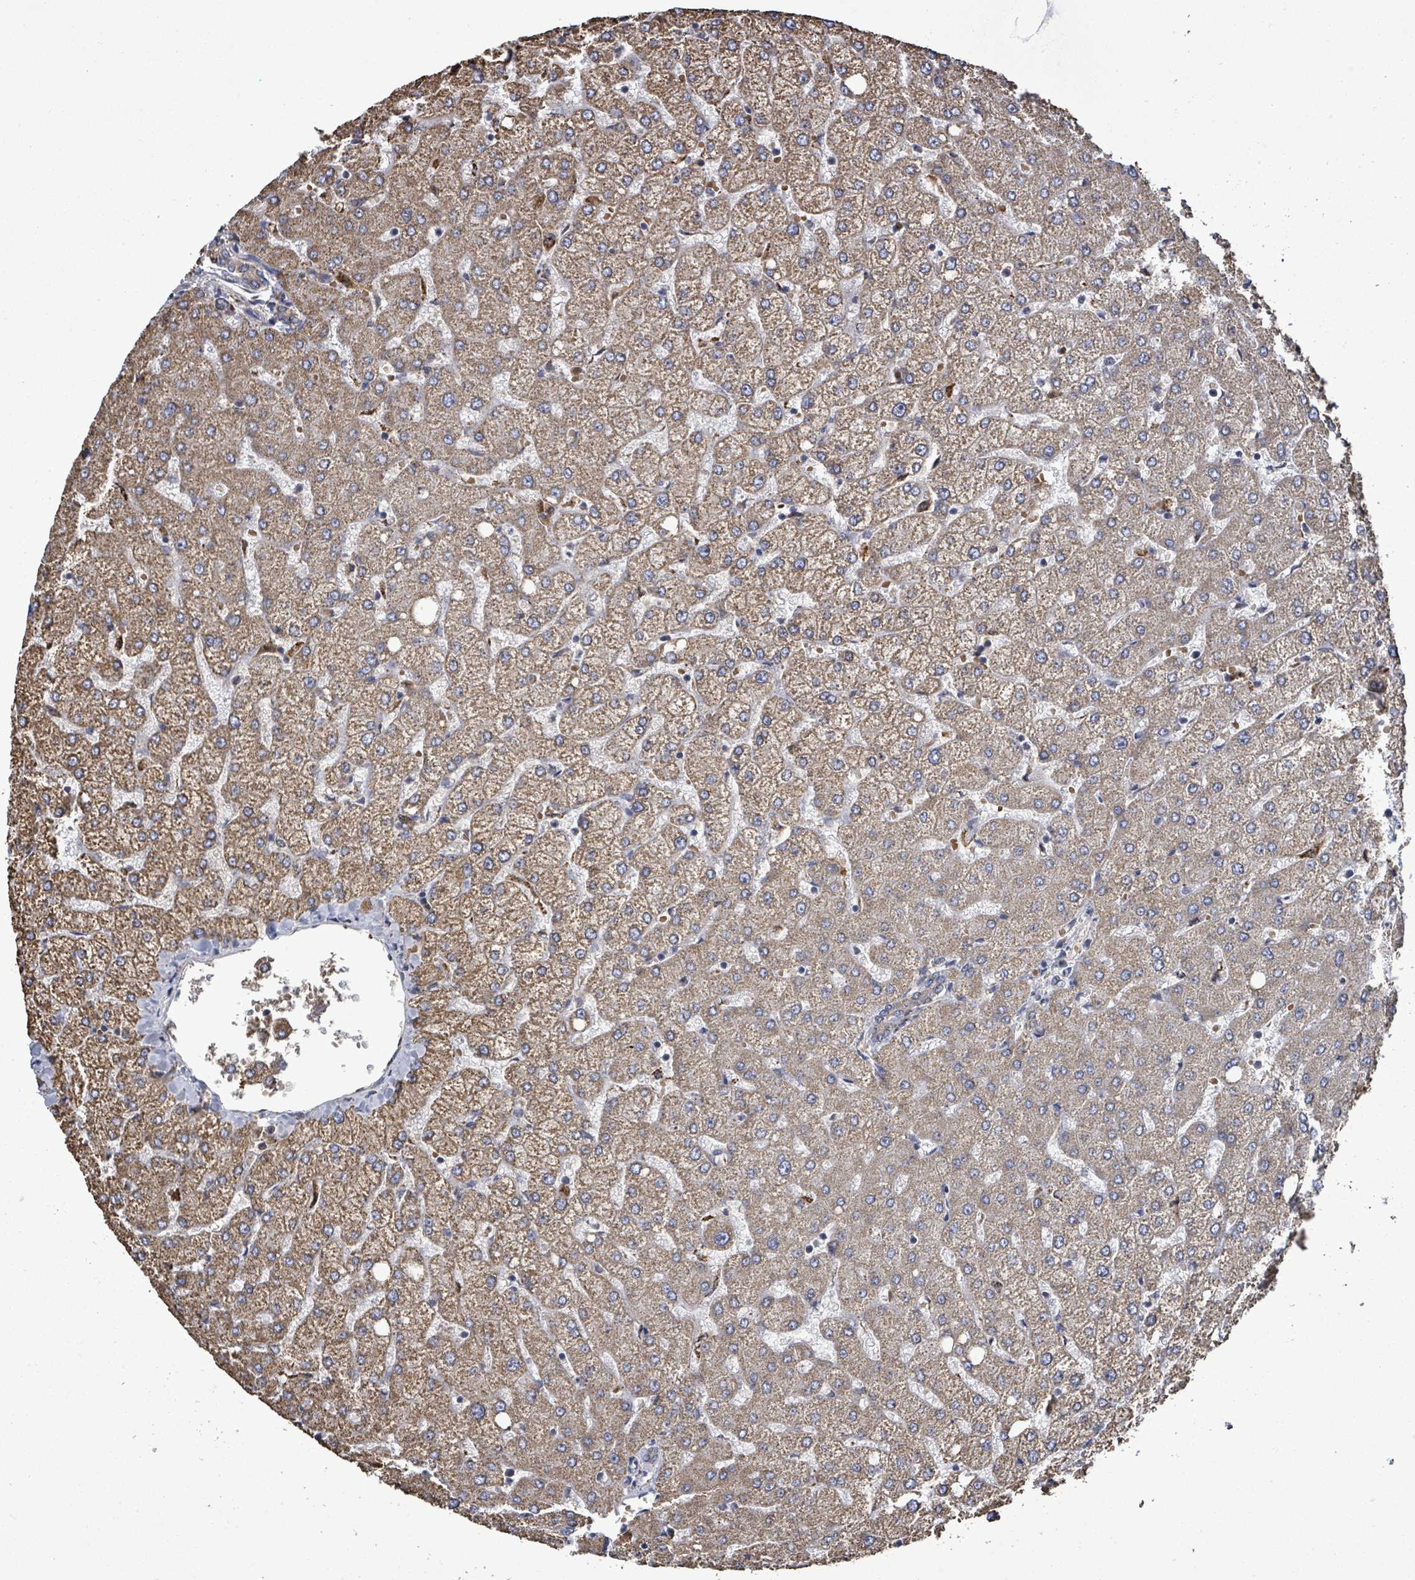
{"staining": {"intensity": "weak", "quantity": "25%-75%", "location": "cytoplasmic/membranous"}, "tissue": "liver", "cell_type": "Cholangiocytes", "image_type": "normal", "snomed": [{"axis": "morphology", "description": "Normal tissue, NOS"}, {"axis": "topography", "description": "Liver"}], "caption": "Protein staining of unremarkable liver exhibits weak cytoplasmic/membranous positivity in about 25%-75% of cholangiocytes. (IHC, brightfield microscopy, high magnification).", "gene": "MTMR12", "patient": {"sex": "female", "age": 54}}